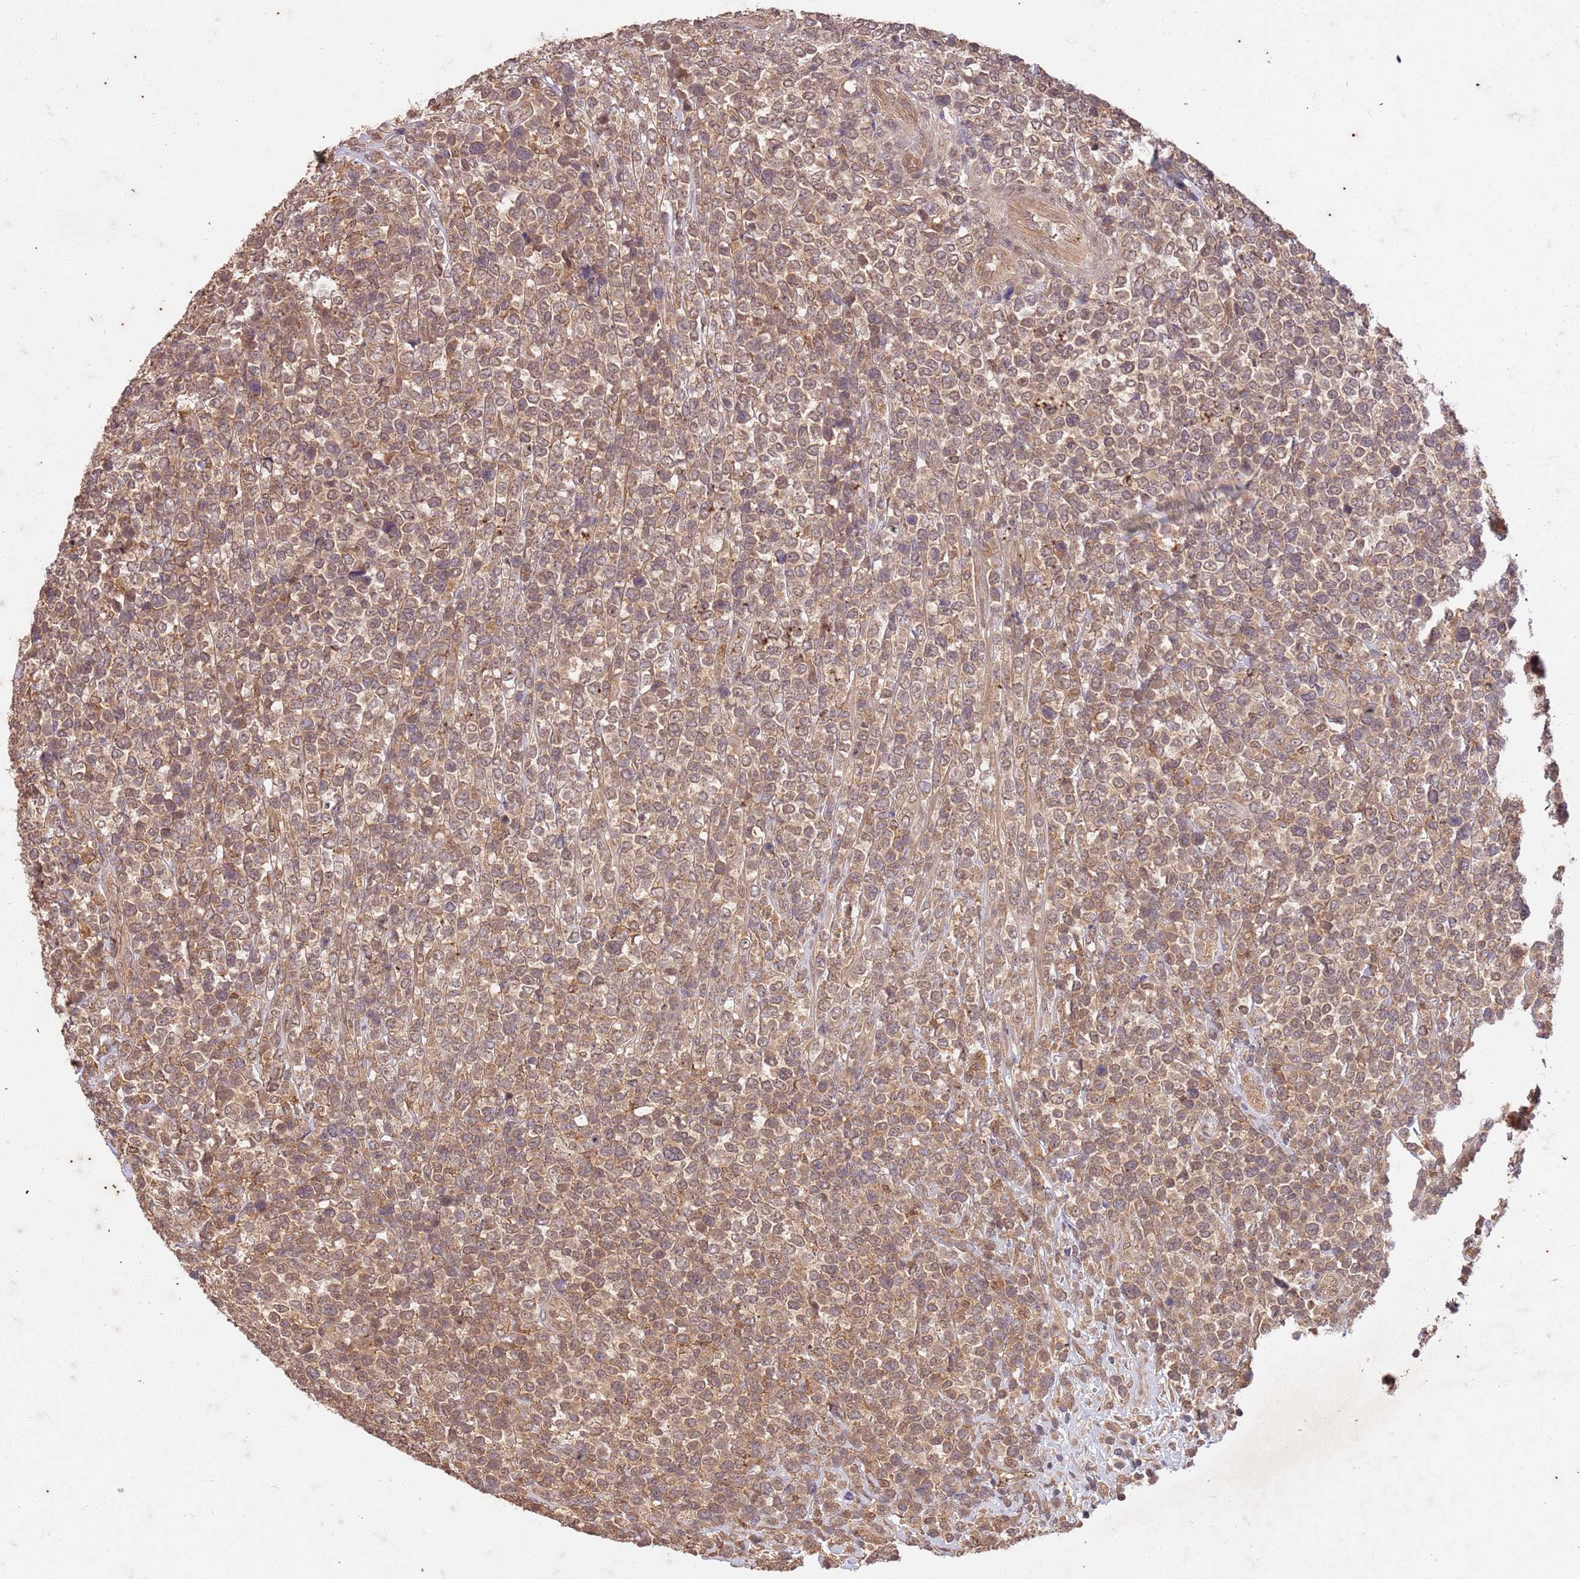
{"staining": {"intensity": "moderate", "quantity": ">75%", "location": "cytoplasmic/membranous"}, "tissue": "lymphoma", "cell_type": "Tumor cells", "image_type": "cancer", "snomed": [{"axis": "morphology", "description": "Malignant lymphoma, non-Hodgkin's type, High grade"}, {"axis": "topography", "description": "Soft tissue"}], "caption": "Lymphoma stained for a protein (brown) exhibits moderate cytoplasmic/membranous positive positivity in approximately >75% of tumor cells.", "gene": "UBE3A", "patient": {"sex": "female", "age": 56}}